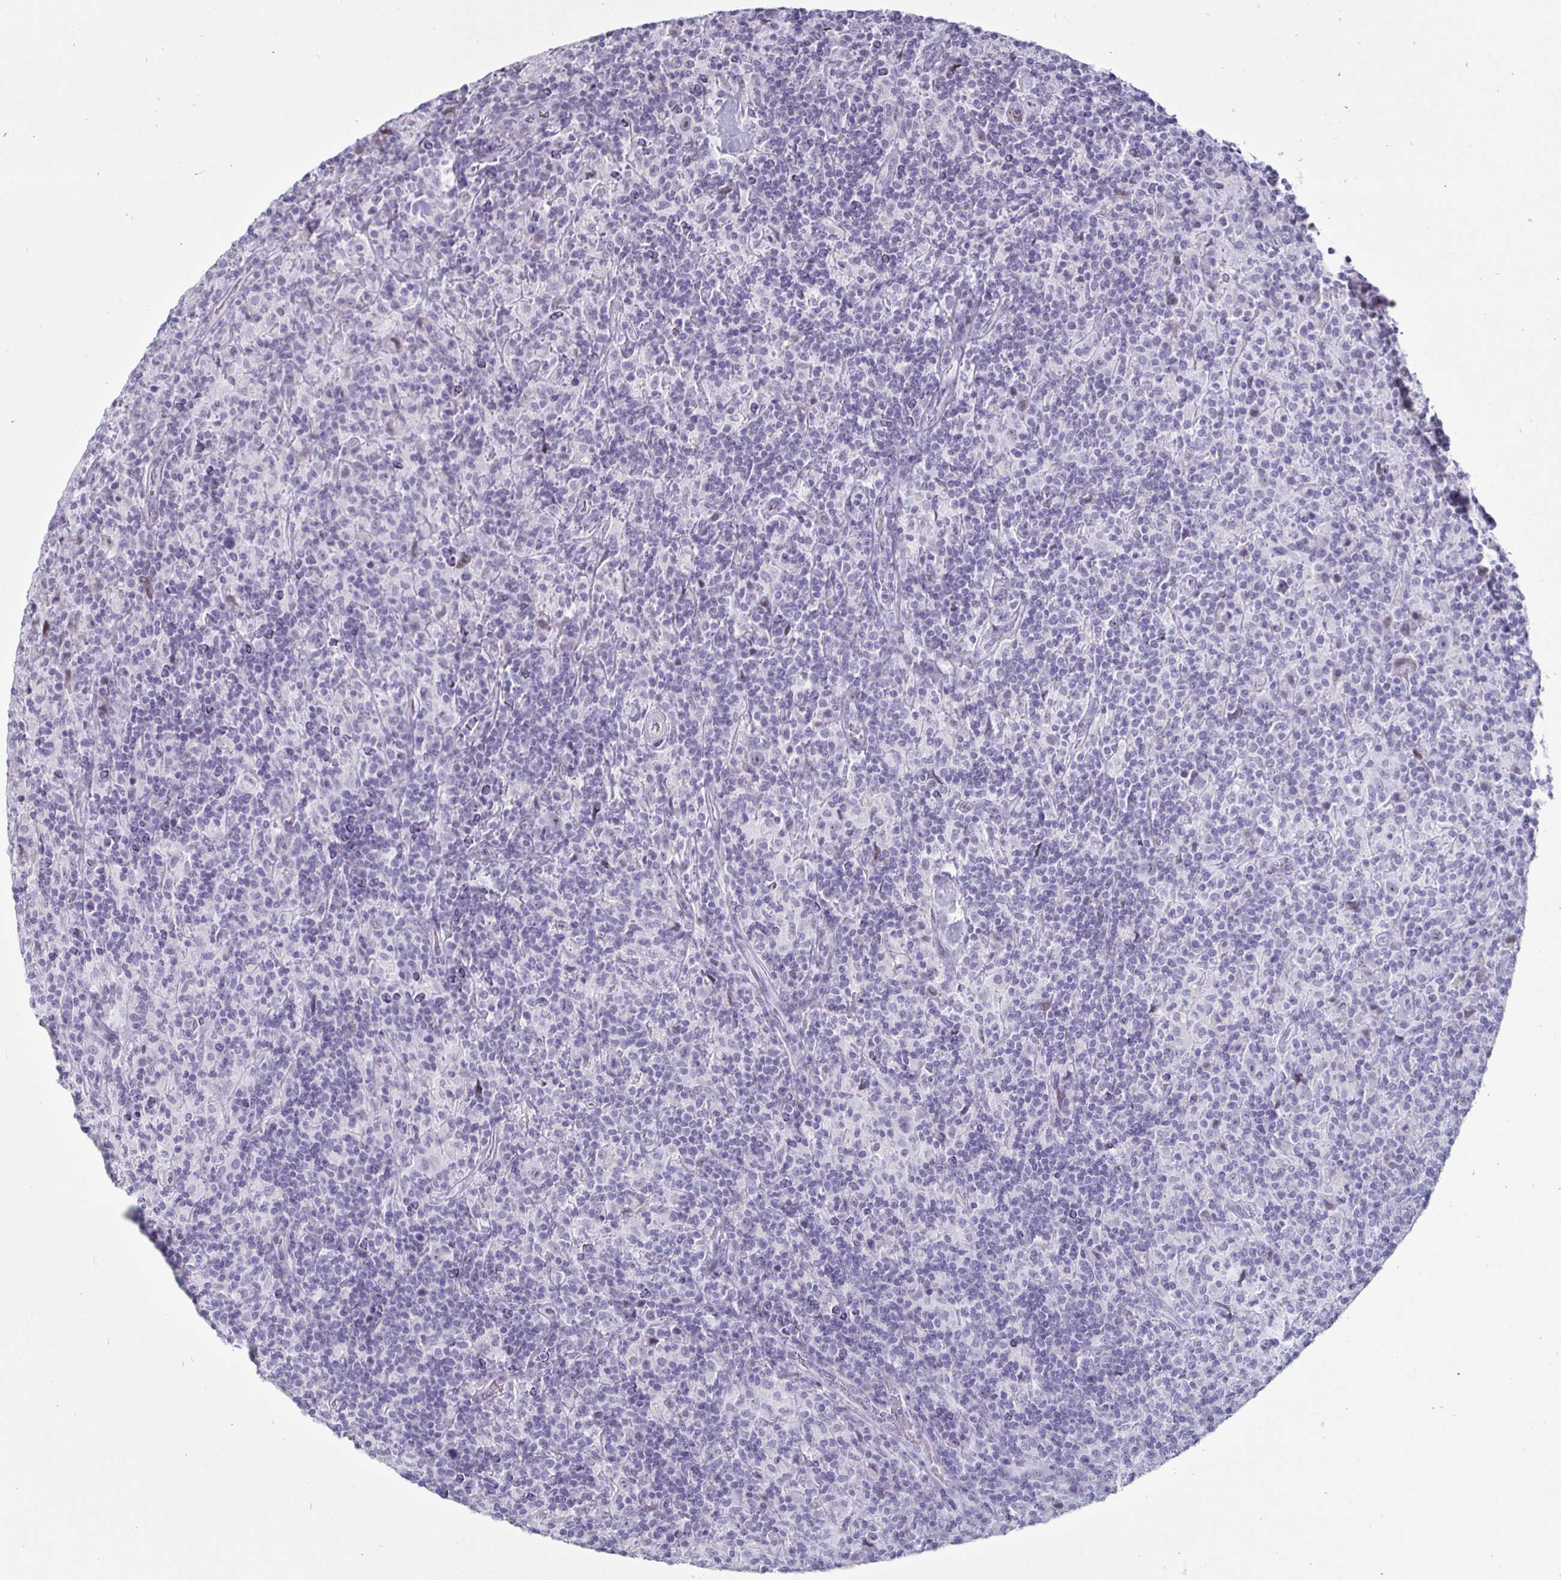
{"staining": {"intensity": "negative", "quantity": "none", "location": "none"}, "tissue": "lymphoma", "cell_type": "Tumor cells", "image_type": "cancer", "snomed": [{"axis": "morphology", "description": "Hodgkin's disease, NOS"}, {"axis": "topography", "description": "Lymph node"}], "caption": "DAB immunohistochemical staining of Hodgkin's disease reveals no significant staining in tumor cells.", "gene": "OOSP2", "patient": {"sex": "male", "age": 70}}